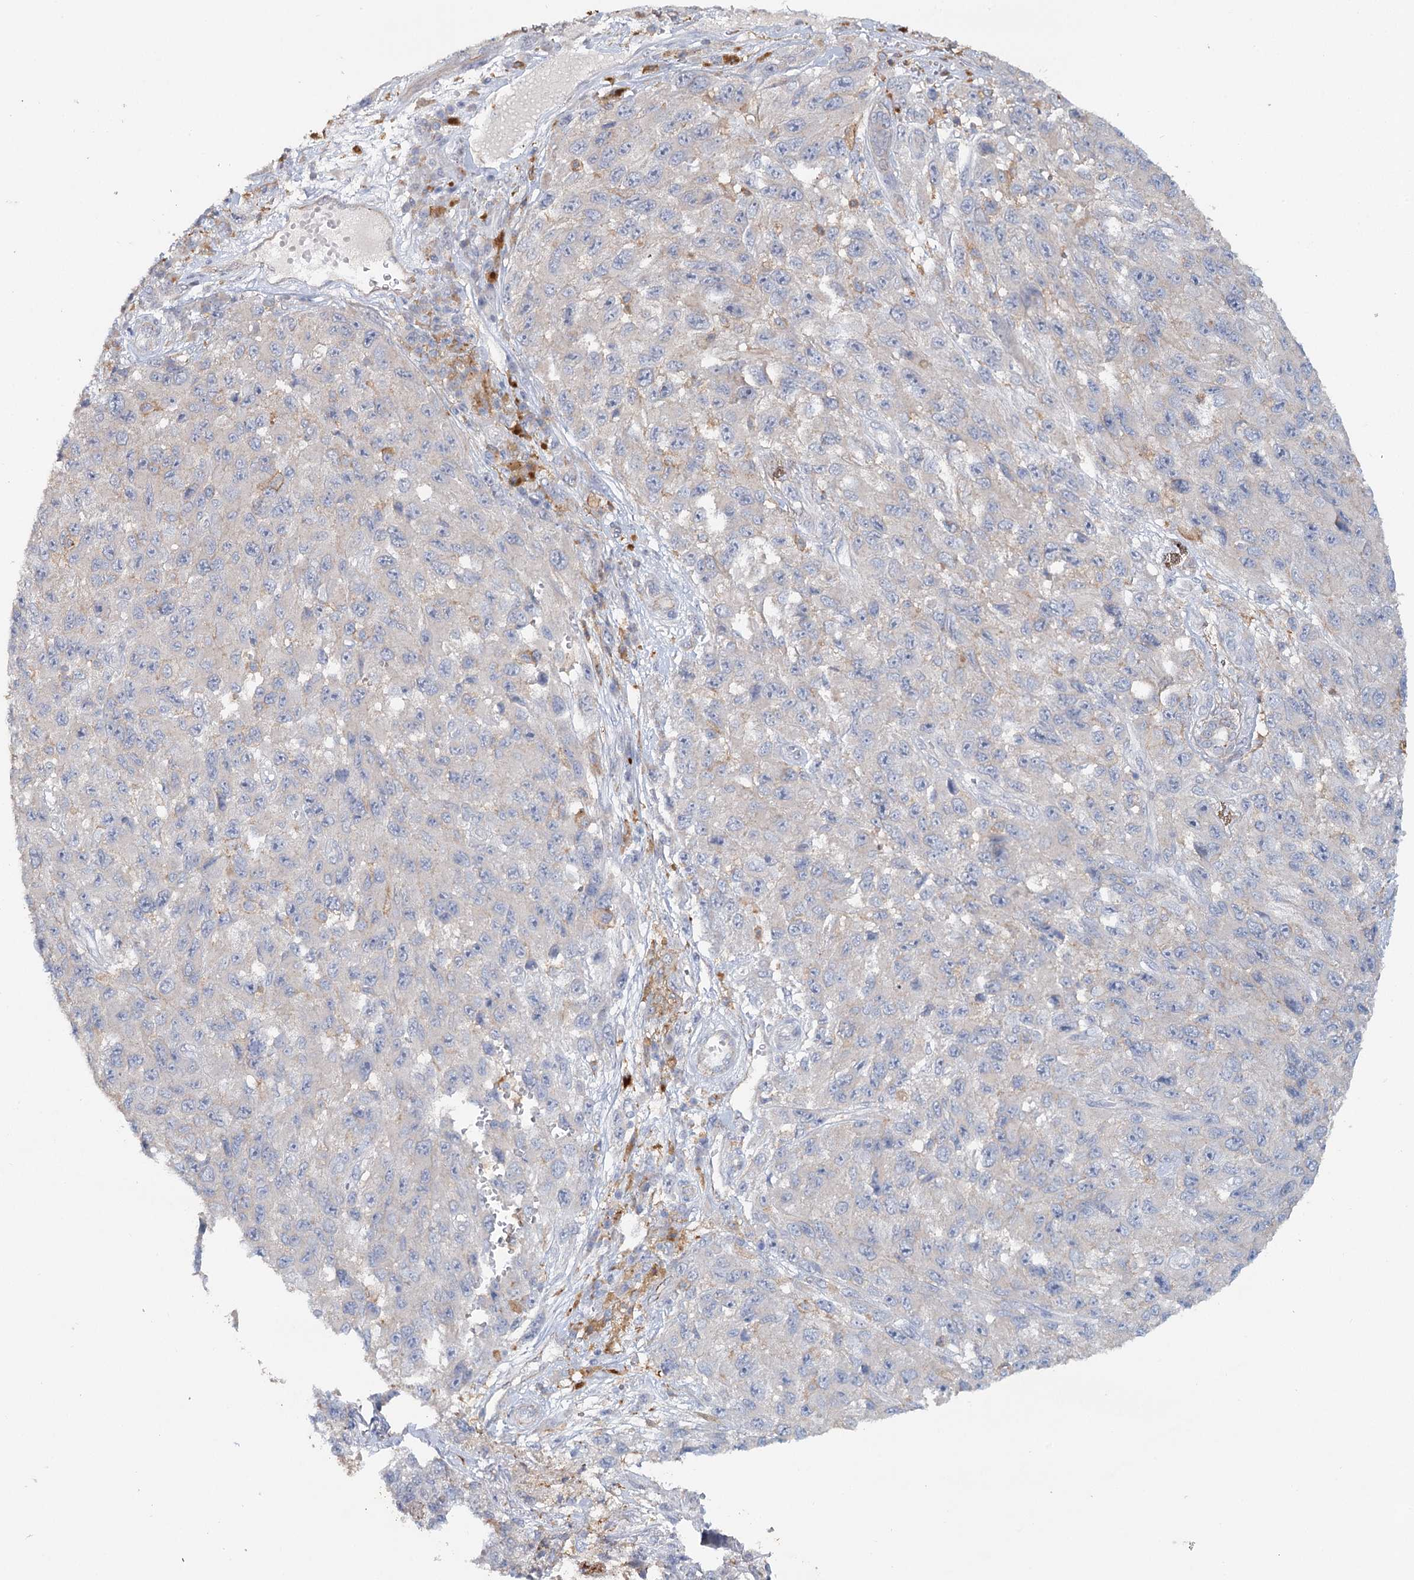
{"staining": {"intensity": "negative", "quantity": "none", "location": "none"}, "tissue": "melanoma", "cell_type": "Tumor cells", "image_type": "cancer", "snomed": [{"axis": "morphology", "description": "Normal tissue, NOS"}, {"axis": "morphology", "description": "Malignant melanoma, NOS"}, {"axis": "topography", "description": "Skin"}], "caption": "Immunohistochemical staining of malignant melanoma demonstrates no significant expression in tumor cells. (DAB (3,3'-diaminobenzidine) IHC with hematoxylin counter stain).", "gene": "ALDH3B1", "patient": {"sex": "female", "age": 96}}